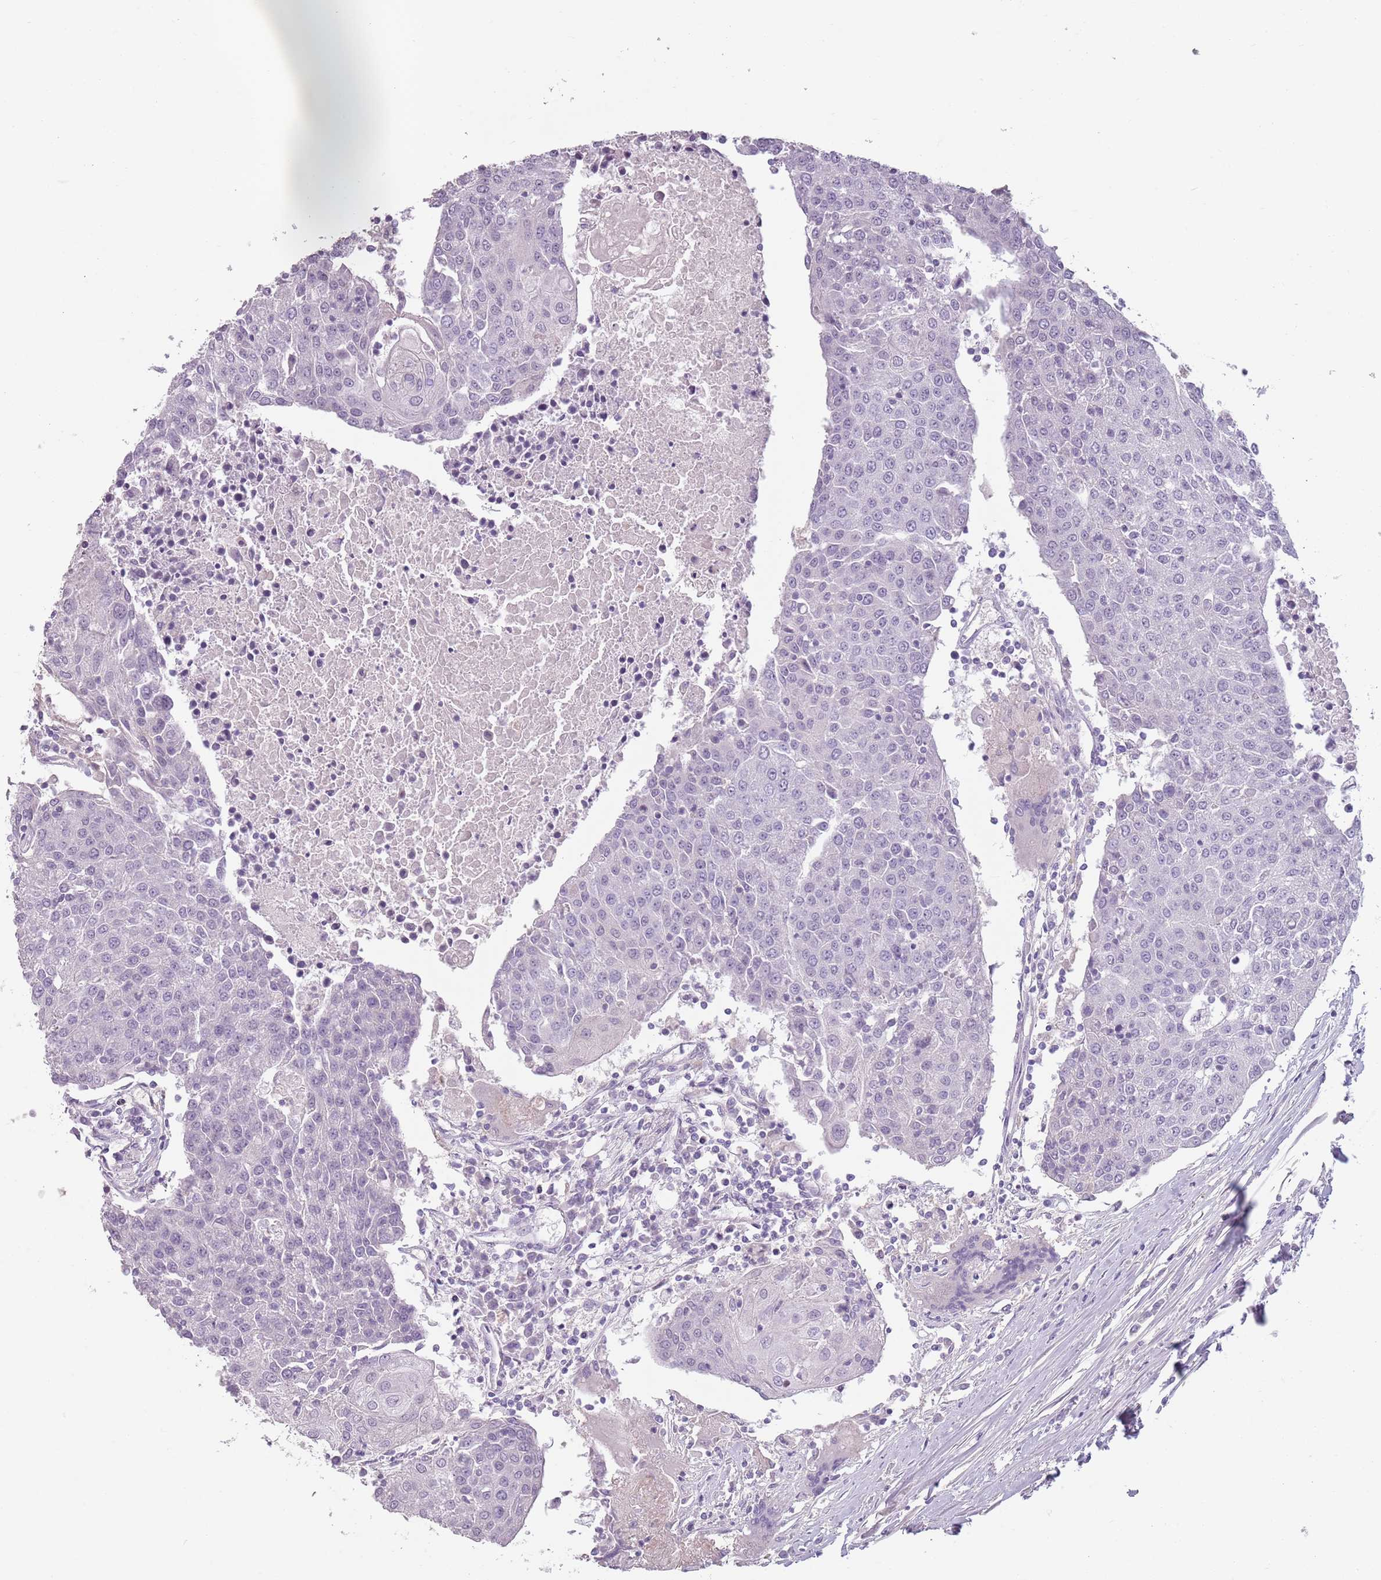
{"staining": {"intensity": "negative", "quantity": "none", "location": "none"}, "tissue": "urothelial cancer", "cell_type": "Tumor cells", "image_type": "cancer", "snomed": [{"axis": "morphology", "description": "Urothelial carcinoma, High grade"}, {"axis": "topography", "description": "Urinary bladder"}], "caption": "Image shows no protein positivity in tumor cells of urothelial cancer tissue. (DAB (3,3'-diaminobenzidine) IHC visualized using brightfield microscopy, high magnification).", "gene": "PIEZO1", "patient": {"sex": "female", "age": 85}}